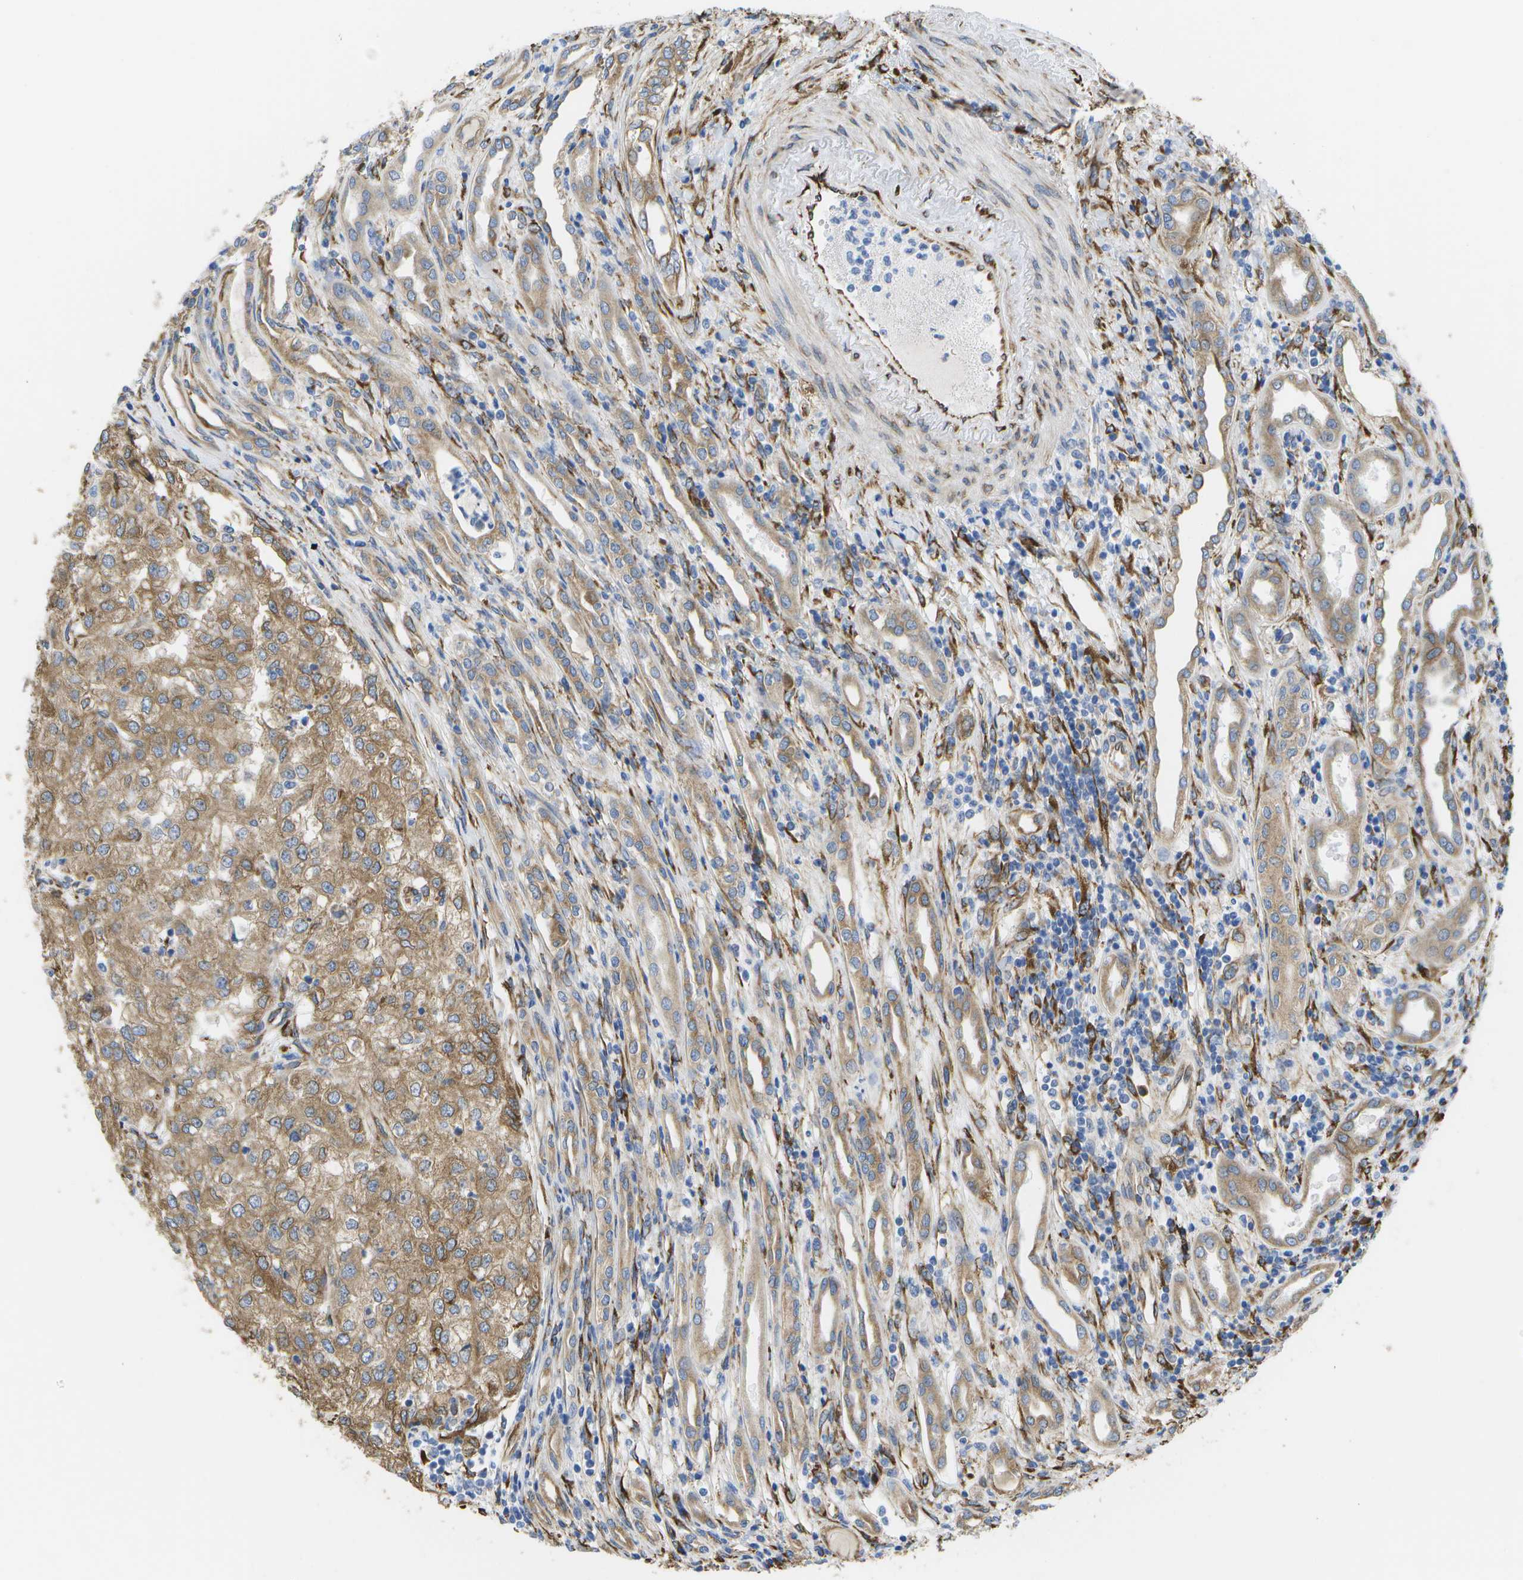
{"staining": {"intensity": "moderate", "quantity": ">75%", "location": "cytoplasmic/membranous"}, "tissue": "renal cancer", "cell_type": "Tumor cells", "image_type": "cancer", "snomed": [{"axis": "morphology", "description": "Adenocarcinoma, NOS"}, {"axis": "topography", "description": "Kidney"}], "caption": "Immunohistochemical staining of human adenocarcinoma (renal) displays medium levels of moderate cytoplasmic/membranous positivity in approximately >75% of tumor cells.", "gene": "ZDHHC17", "patient": {"sex": "female", "age": 54}}